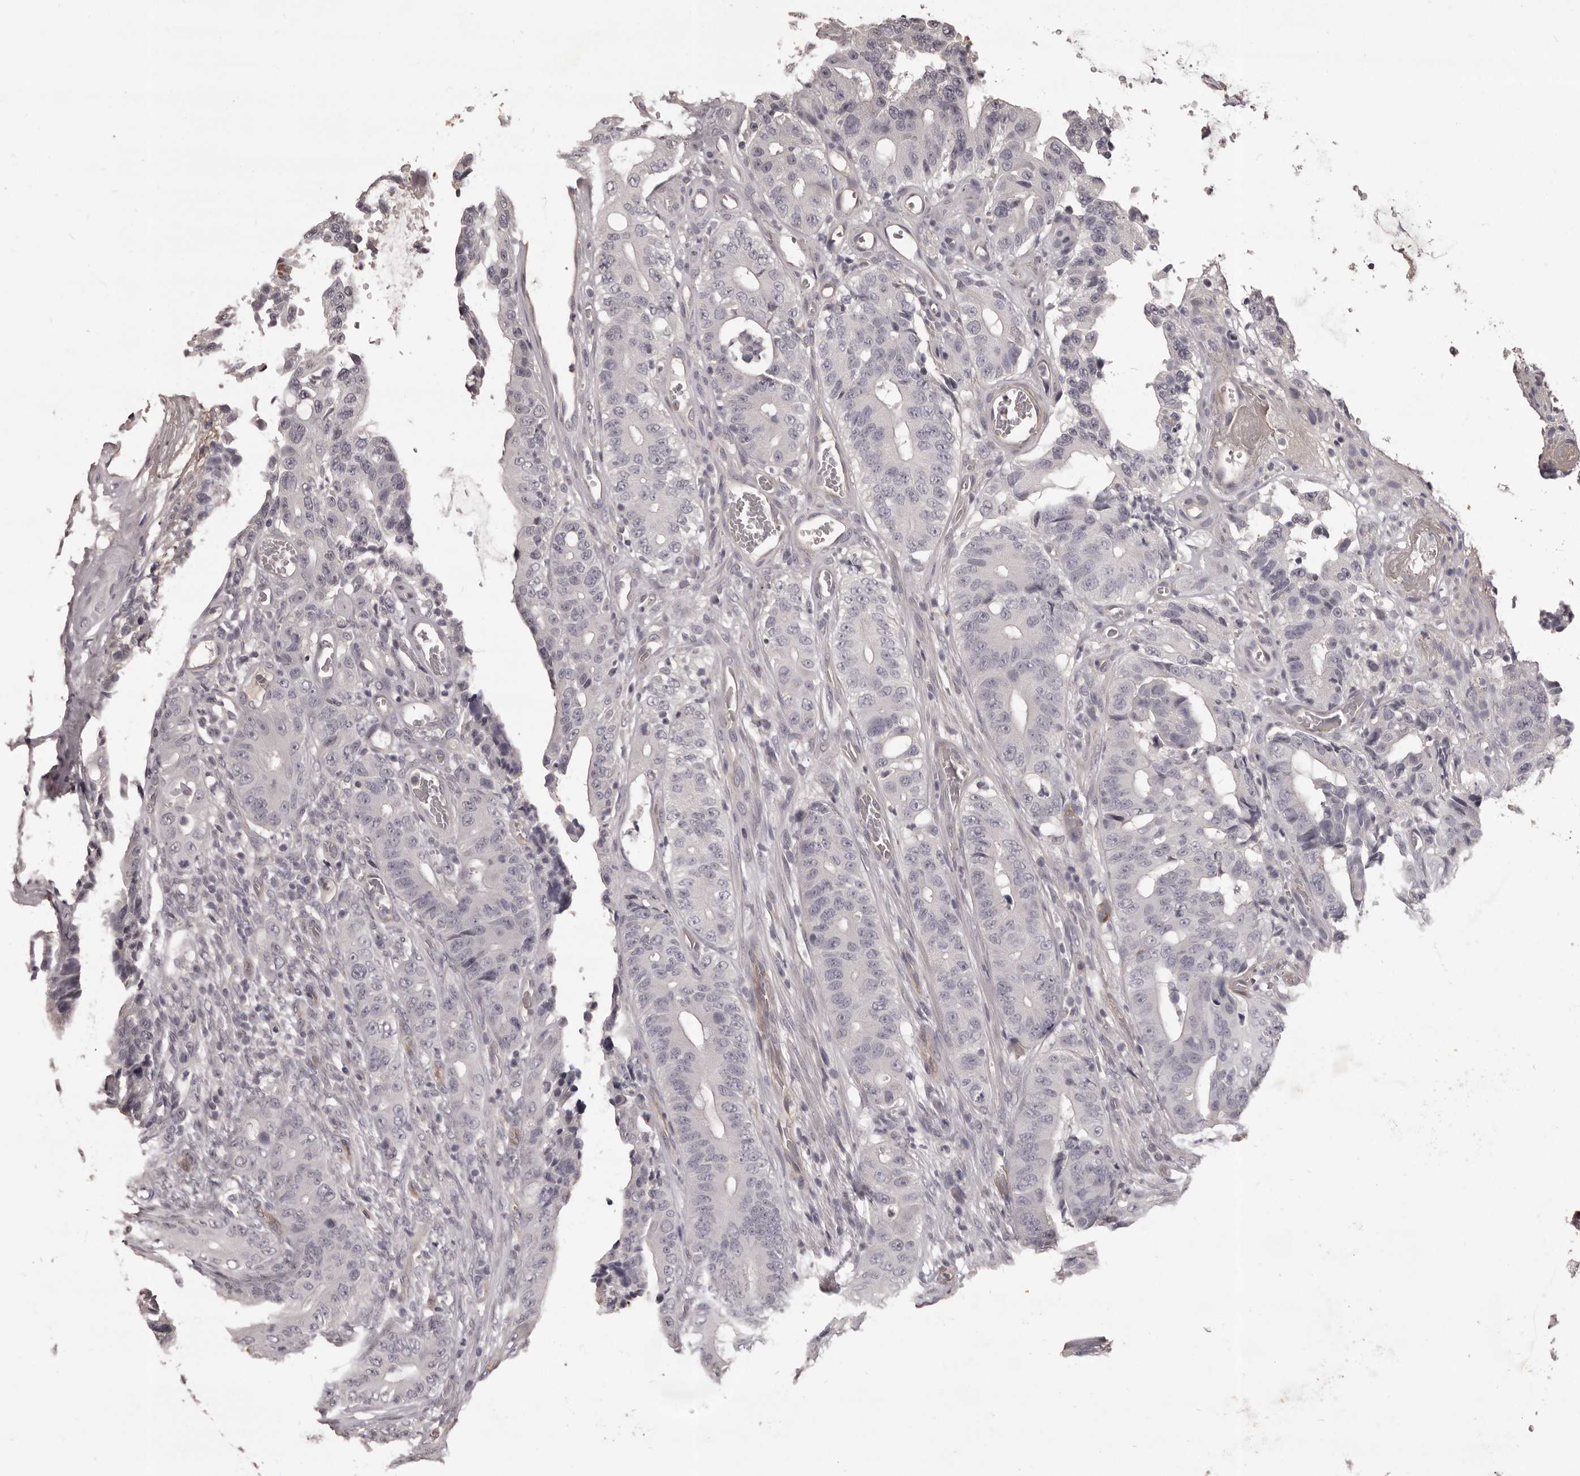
{"staining": {"intensity": "negative", "quantity": "none", "location": "none"}, "tissue": "colorectal cancer", "cell_type": "Tumor cells", "image_type": "cancer", "snomed": [{"axis": "morphology", "description": "Adenocarcinoma, NOS"}, {"axis": "topography", "description": "Colon"}], "caption": "This image is of adenocarcinoma (colorectal) stained with immunohistochemistry to label a protein in brown with the nuclei are counter-stained blue. There is no staining in tumor cells. Brightfield microscopy of IHC stained with DAB (3,3'-diaminobenzidine) (brown) and hematoxylin (blue), captured at high magnification.", "gene": "GPR78", "patient": {"sex": "male", "age": 83}}